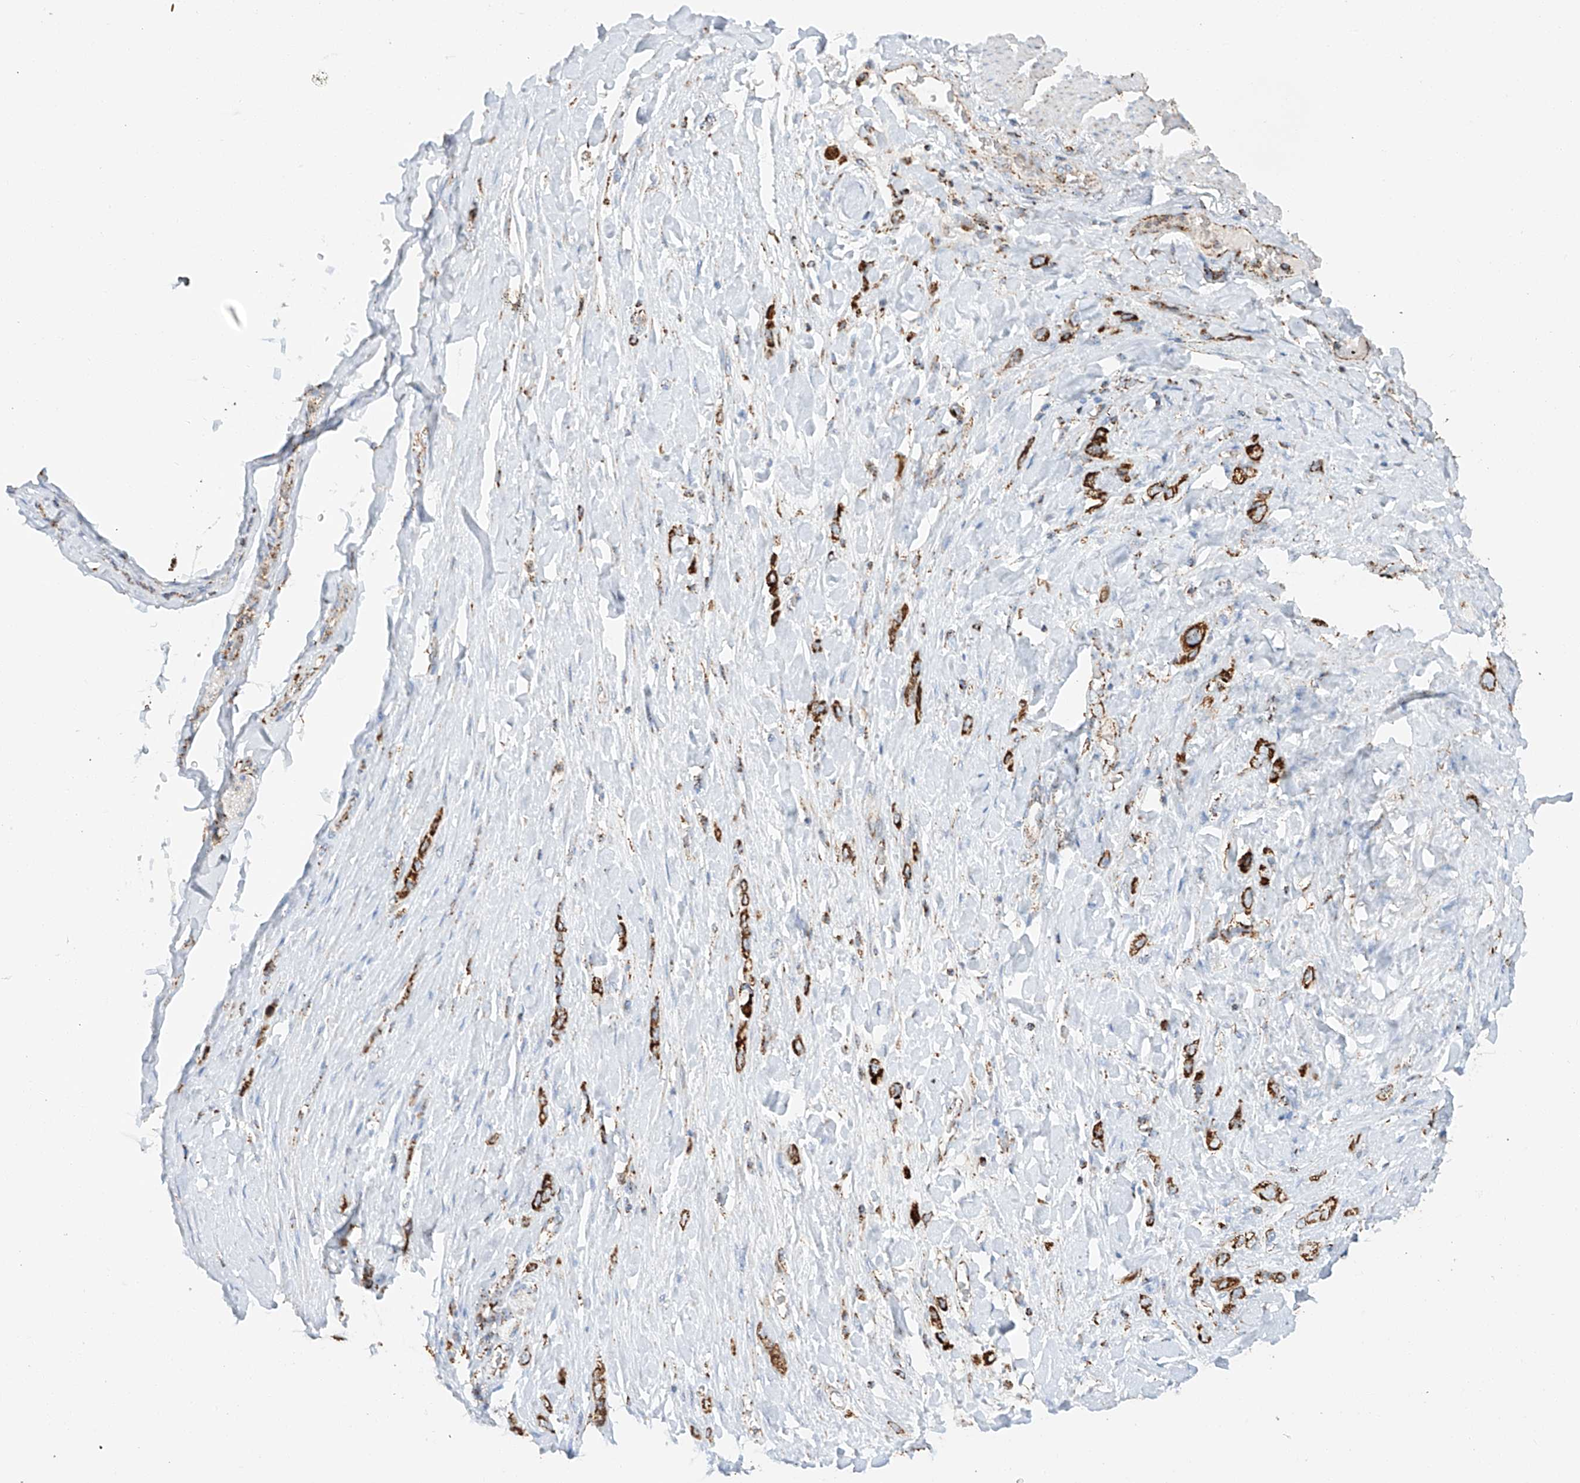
{"staining": {"intensity": "strong", "quantity": ">75%", "location": "cytoplasmic/membranous"}, "tissue": "stomach cancer", "cell_type": "Tumor cells", "image_type": "cancer", "snomed": [{"axis": "morphology", "description": "Adenocarcinoma, NOS"}, {"axis": "topography", "description": "Stomach"}], "caption": "Immunohistochemical staining of human stomach adenocarcinoma reveals high levels of strong cytoplasmic/membranous protein staining in about >75% of tumor cells.", "gene": "TTC27", "patient": {"sex": "female", "age": 65}}